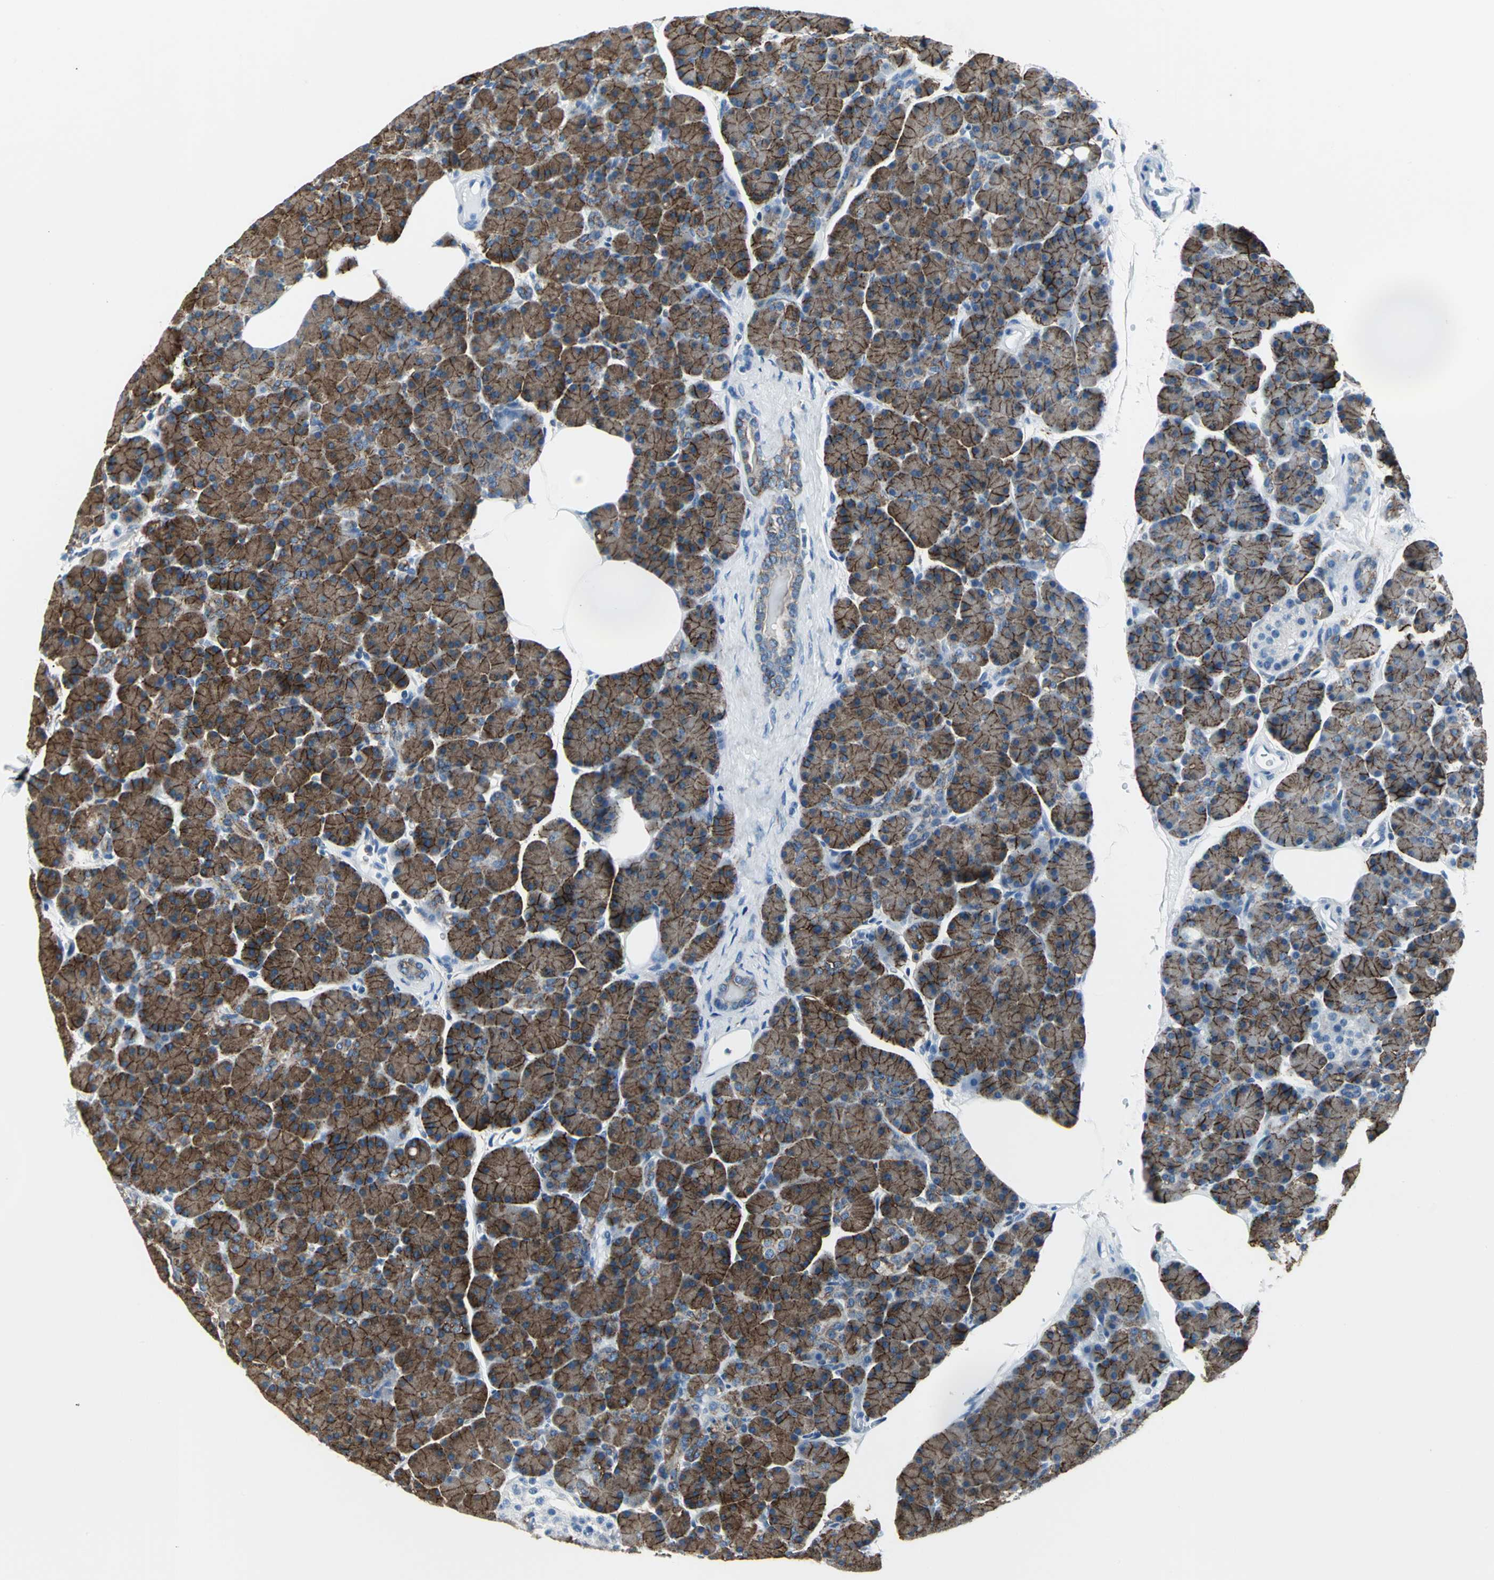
{"staining": {"intensity": "strong", "quantity": ">75%", "location": "cytoplasmic/membranous"}, "tissue": "pancreas", "cell_type": "Exocrine glandular cells", "image_type": "normal", "snomed": [{"axis": "morphology", "description": "Normal tissue, NOS"}, {"axis": "topography", "description": "Pancreas"}], "caption": "Immunohistochemistry (IHC) (DAB (3,3'-diaminobenzidine)) staining of unremarkable pancreas exhibits strong cytoplasmic/membranous protein staining in approximately >75% of exocrine glandular cells.", "gene": "IQGAP2", "patient": {"sex": "female", "age": 43}}